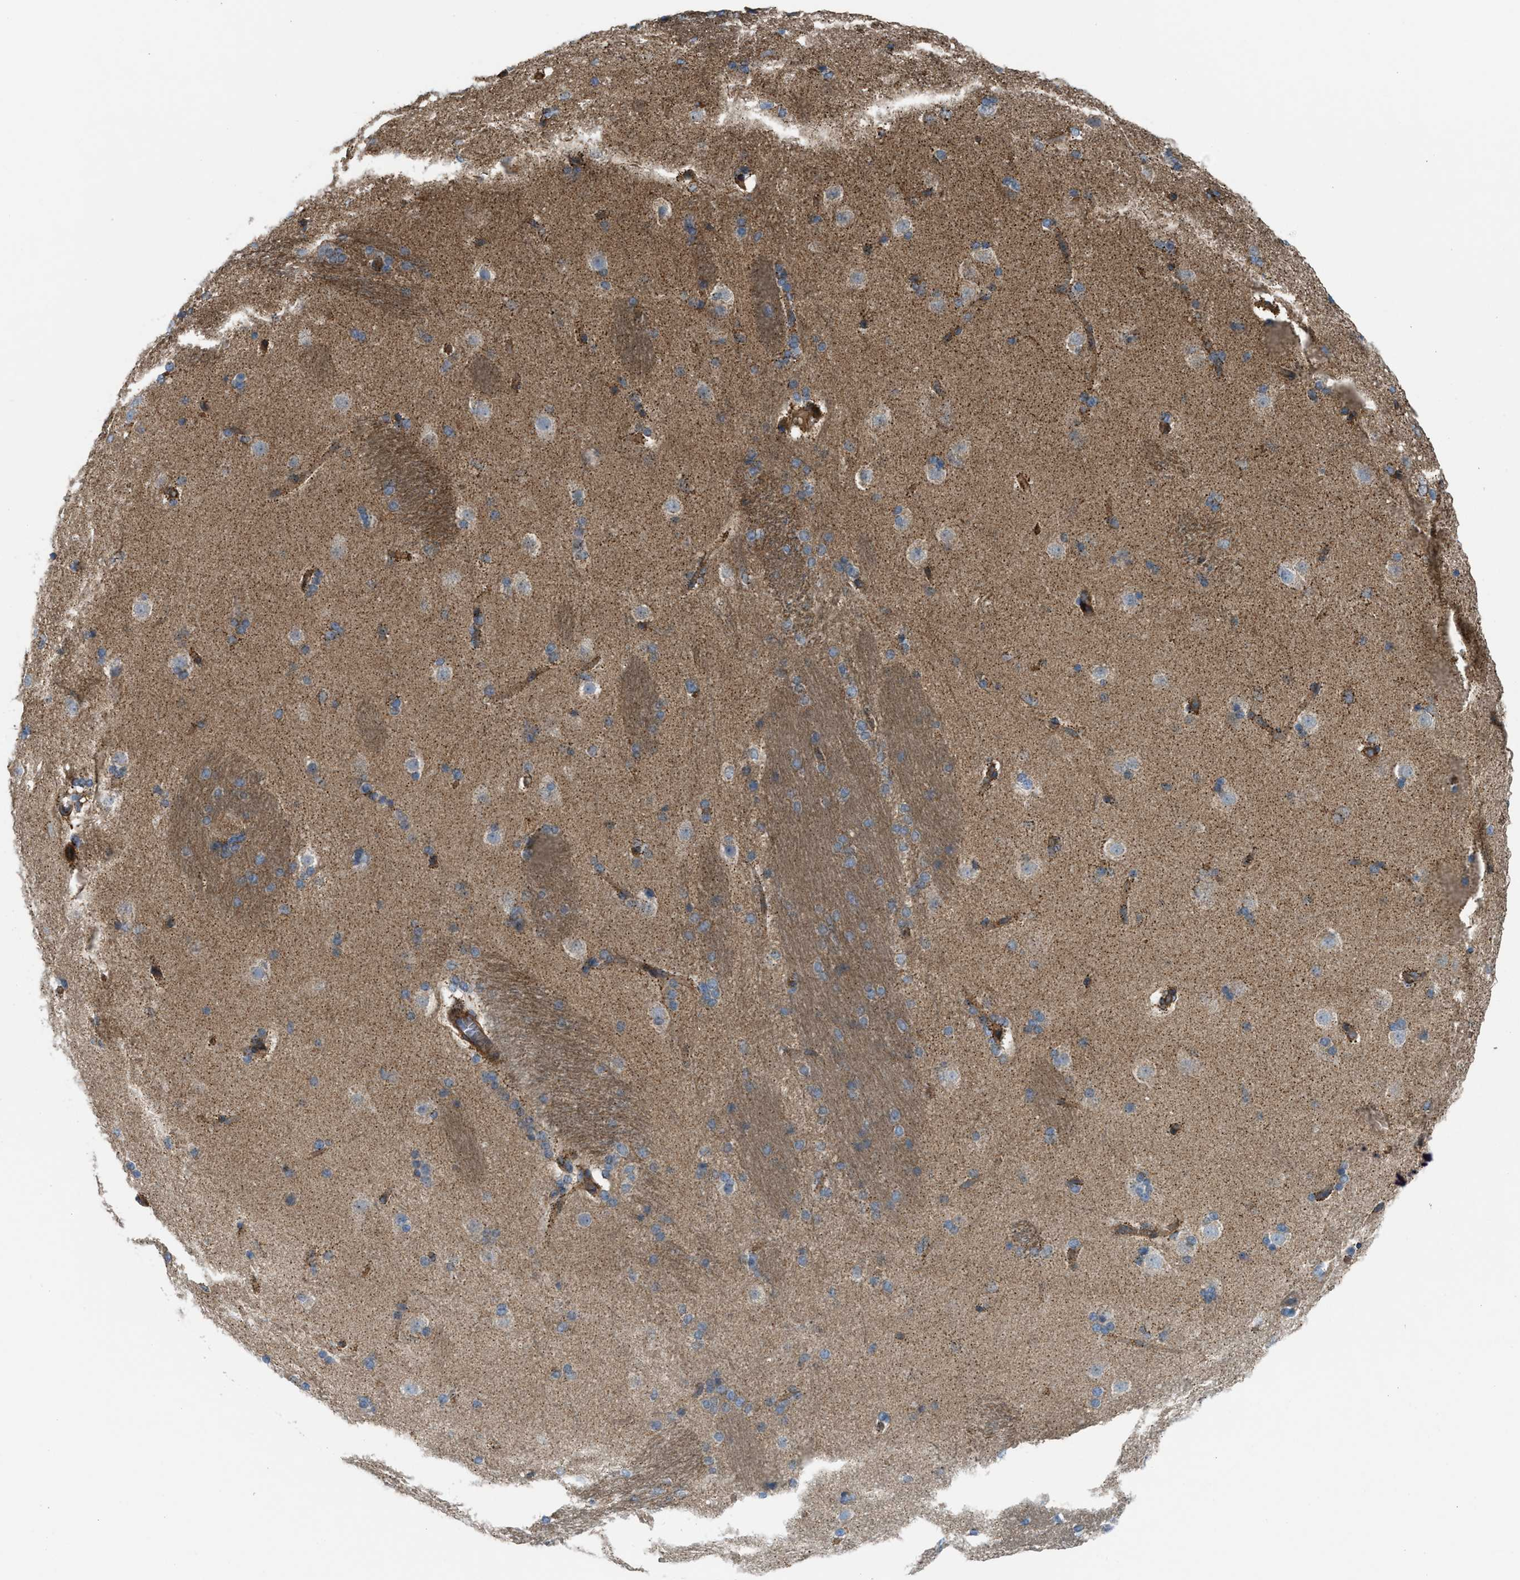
{"staining": {"intensity": "weak", "quantity": "25%-75%", "location": "cytoplasmic/membranous"}, "tissue": "caudate", "cell_type": "Glial cells", "image_type": "normal", "snomed": [{"axis": "morphology", "description": "Normal tissue, NOS"}, {"axis": "topography", "description": "Lateral ventricle wall"}], "caption": "Immunohistochemical staining of unremarkable caudate exhibits 25%-75% levels of weak cytoplasmic/membranous protein expression in about 25%-75% of glial cells. (DAB (3,3'-diaminobenzidine) IHC with brightfield microscopy, high magnification).", "gene": "SLC10A3", "patient": {"sex": "female", "age": 19}}